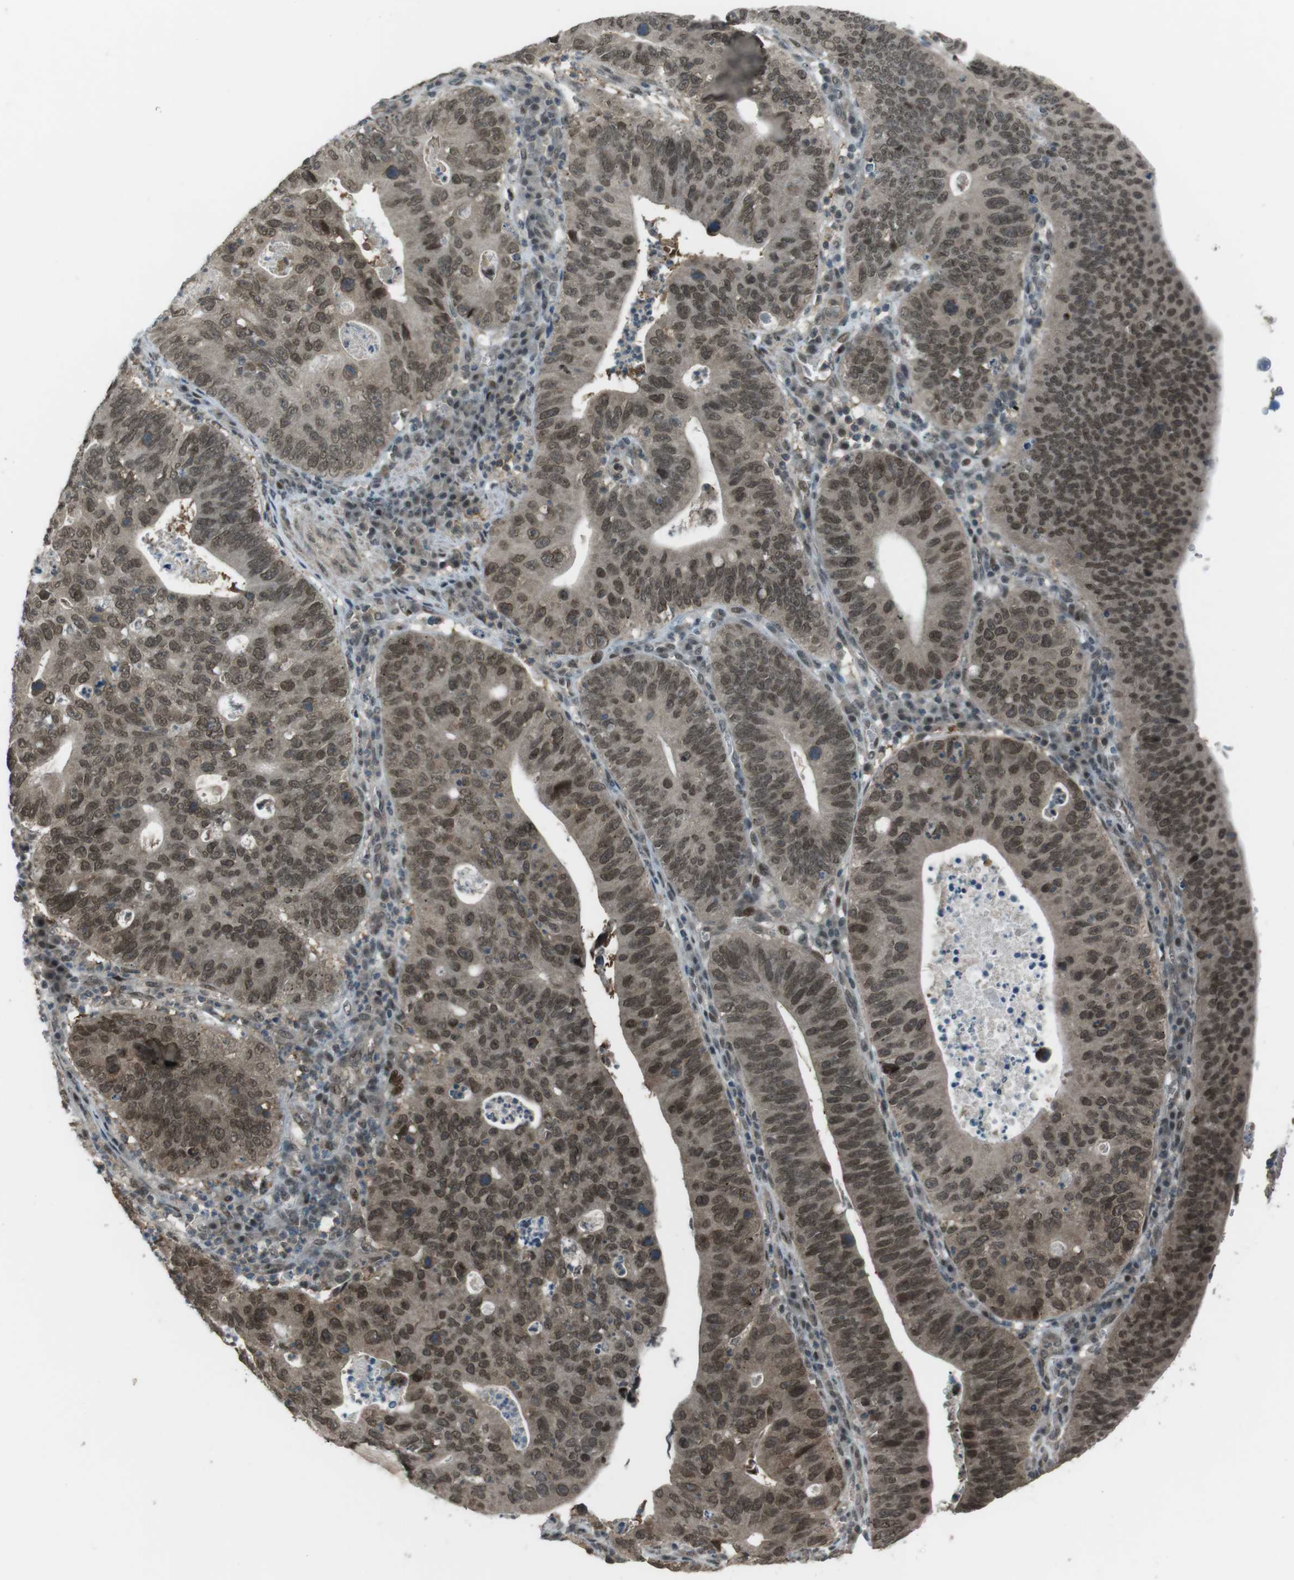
{"staining": {"intensity": "moderate", "quantity": ">75%", "location": "cytoplasmic/membranous,nuclear"}, "tissue": "stomach cancer", "cell_type": "Tumor cells", "image_type": "cancer", "snomed": [{"axis": "morphology", "description": "Adenocarcinoma, NOS"}, {"axis": "topography", "description": "Stomach"}], "caption": "About >75% of tumor cells in human stomach cancer exhibit moderate cytoplasmic/membranous and nuclear protein staining as visualized by brown immunohistochemical staining.", "gene": "SLITRK5", "patient": {"sex": "male", "age": 59}}